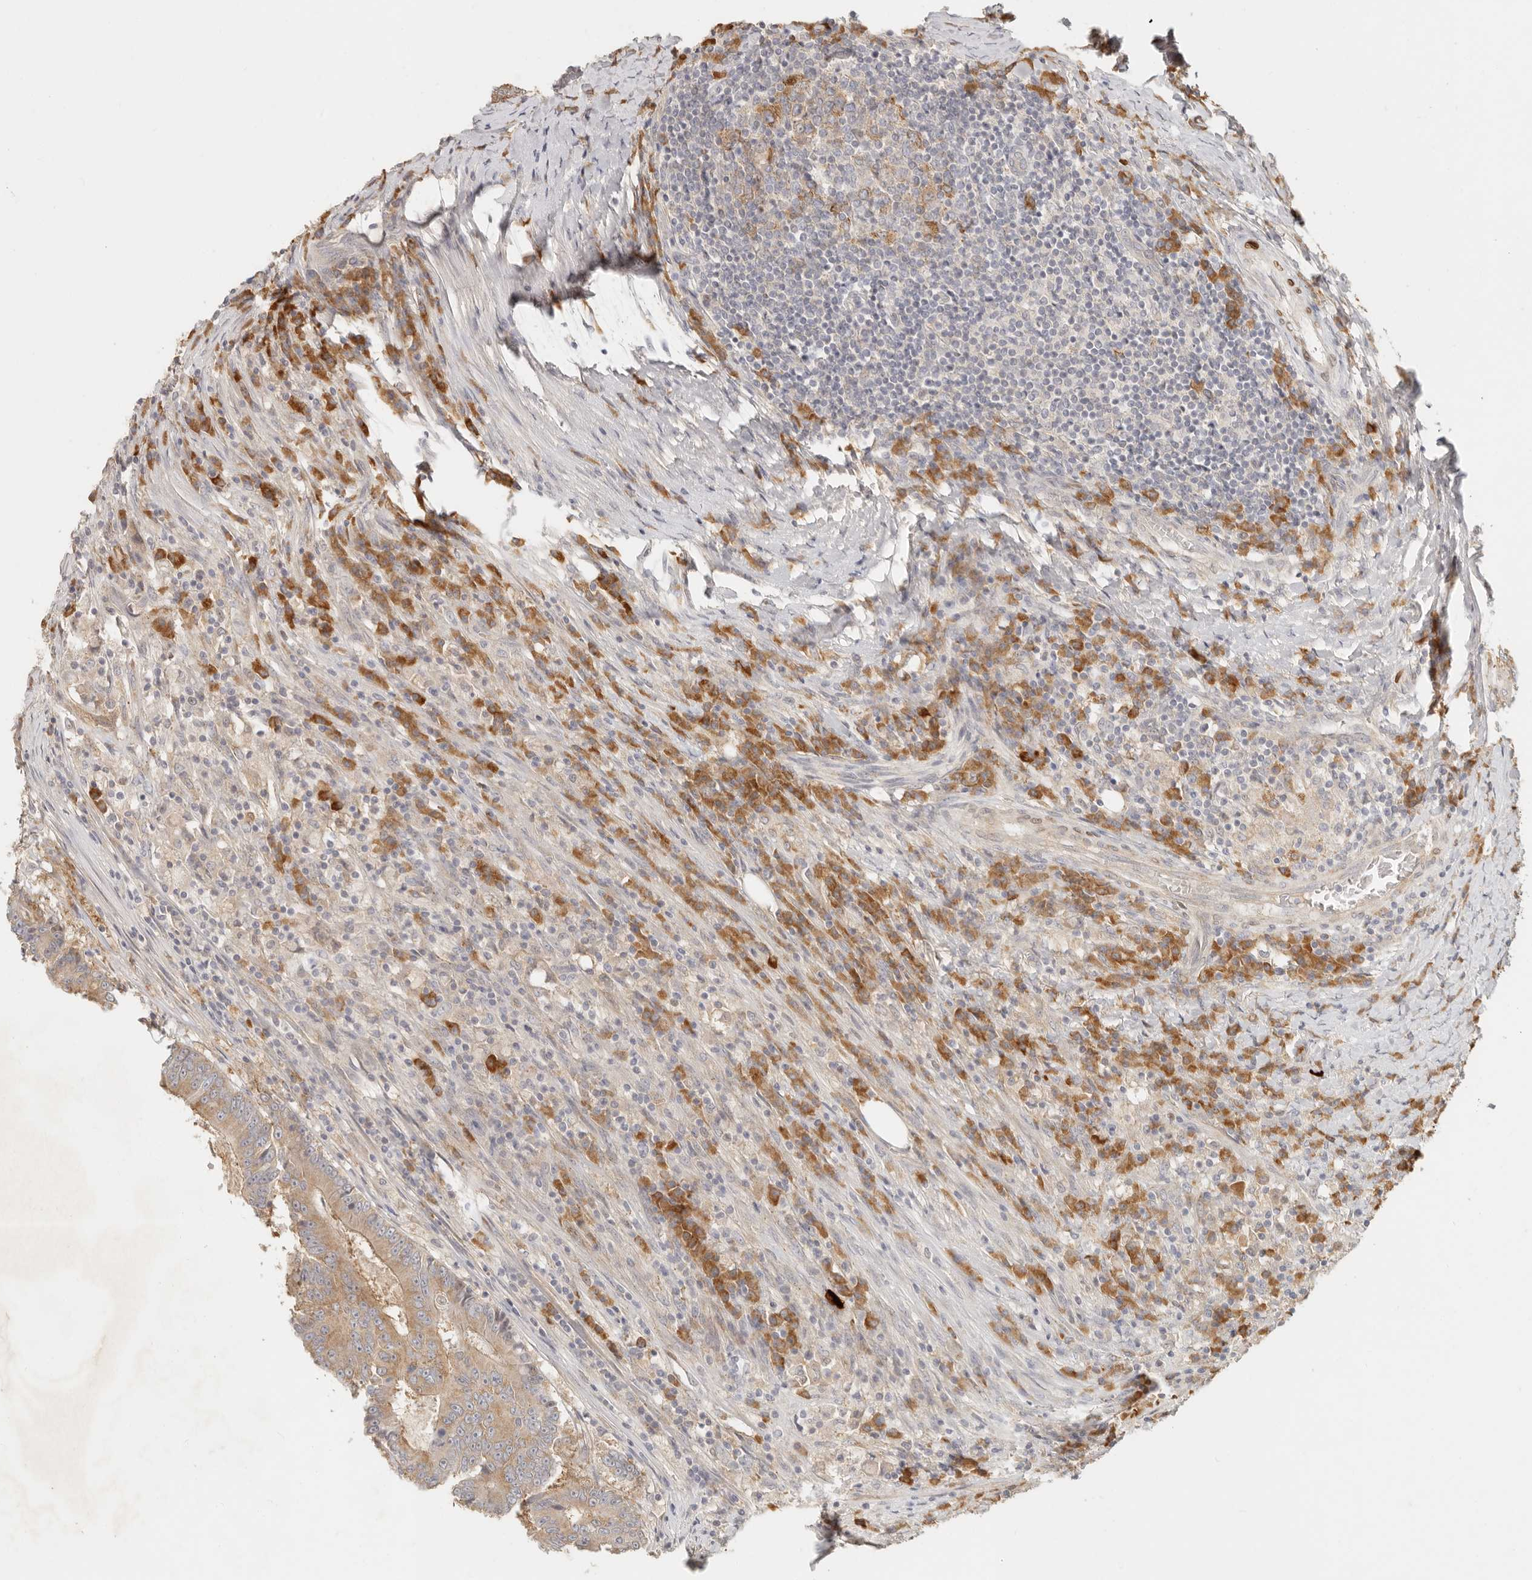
{"staining": {"intensity": "moderate", "quantity": ">75%", "location": "cytoplasmic/membranous"}, "tissue": "colorectal cancer", "cell_type": "Tumor cells", "image_type": "cancer", "snomed": [{"axis": "morphology", "description": "Adenocarcinoma, NOS"}, {"axis": "topography", "description": "Colon"}], "caption": "Colorectal adenocarcinoma was stained to show a protein in brown. There is medium levels of moderate cytoplasmic/membranous positivity in about >75% of tumor cells. (DAB = brown stain, brightfield microscopy at high magnification).", "gene": "PABPC4", "patient": {"sex": "male", "age": 83}}